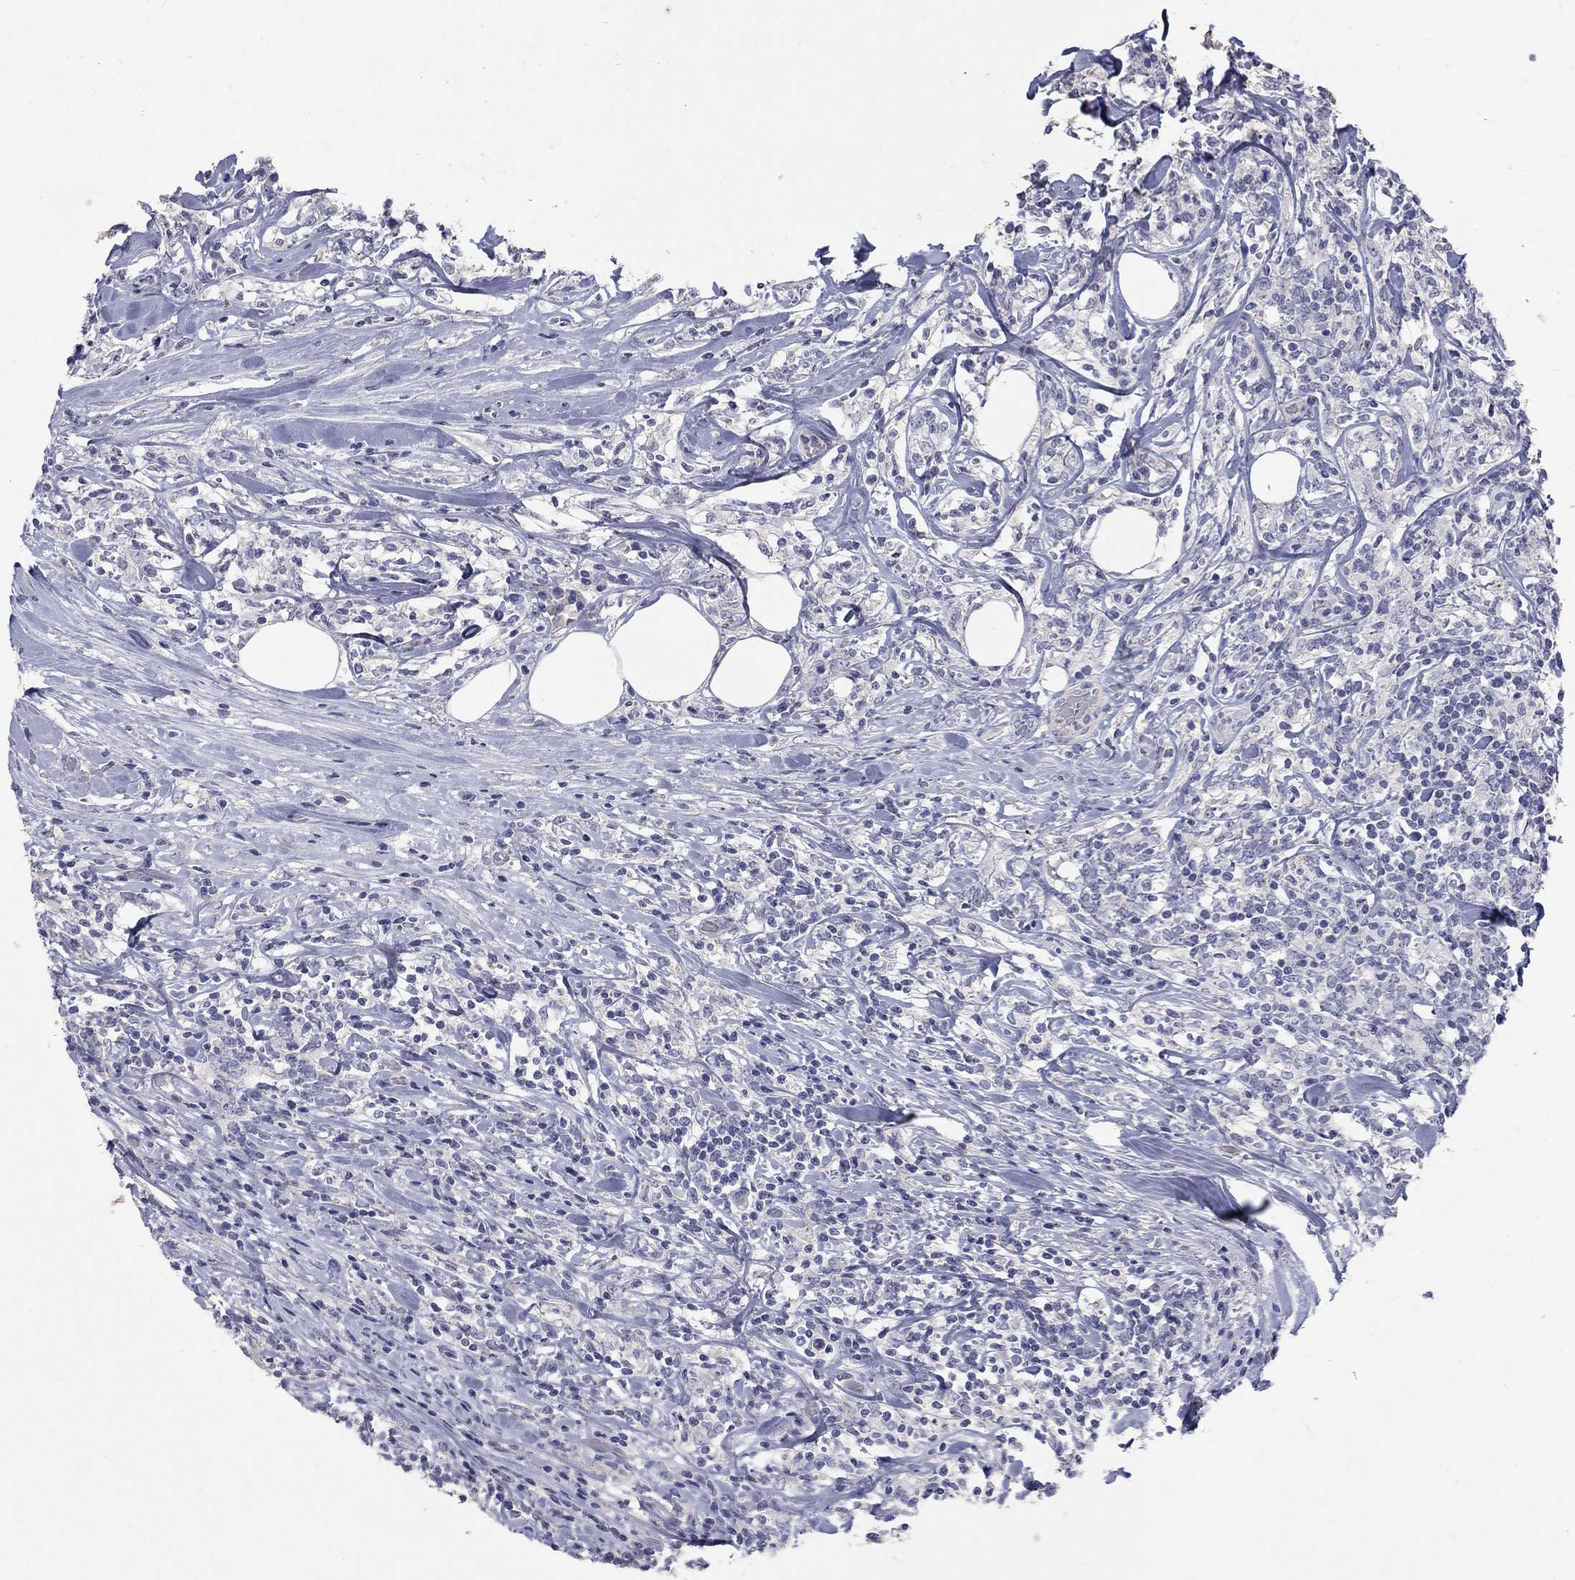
{"staining": {"intensity": "negative", "quantity": "none", "location": "none"}, "tissue": "lymphoma", "cell_type": "Tumor cells", "image_type": "cancer", "snomed": [{"axis": "morphology", "description": "Malignant lymphoma, non-Hodgkin's type, High grade"}, {"axis": "topography", "description": "Lymph node"}], "caption": "Immunohistochemical staining of lymphoma demonstrates no significant staining in tumor cells.", "gene": "PTH1R", "patient": {"sex": "female", "age": 84}}